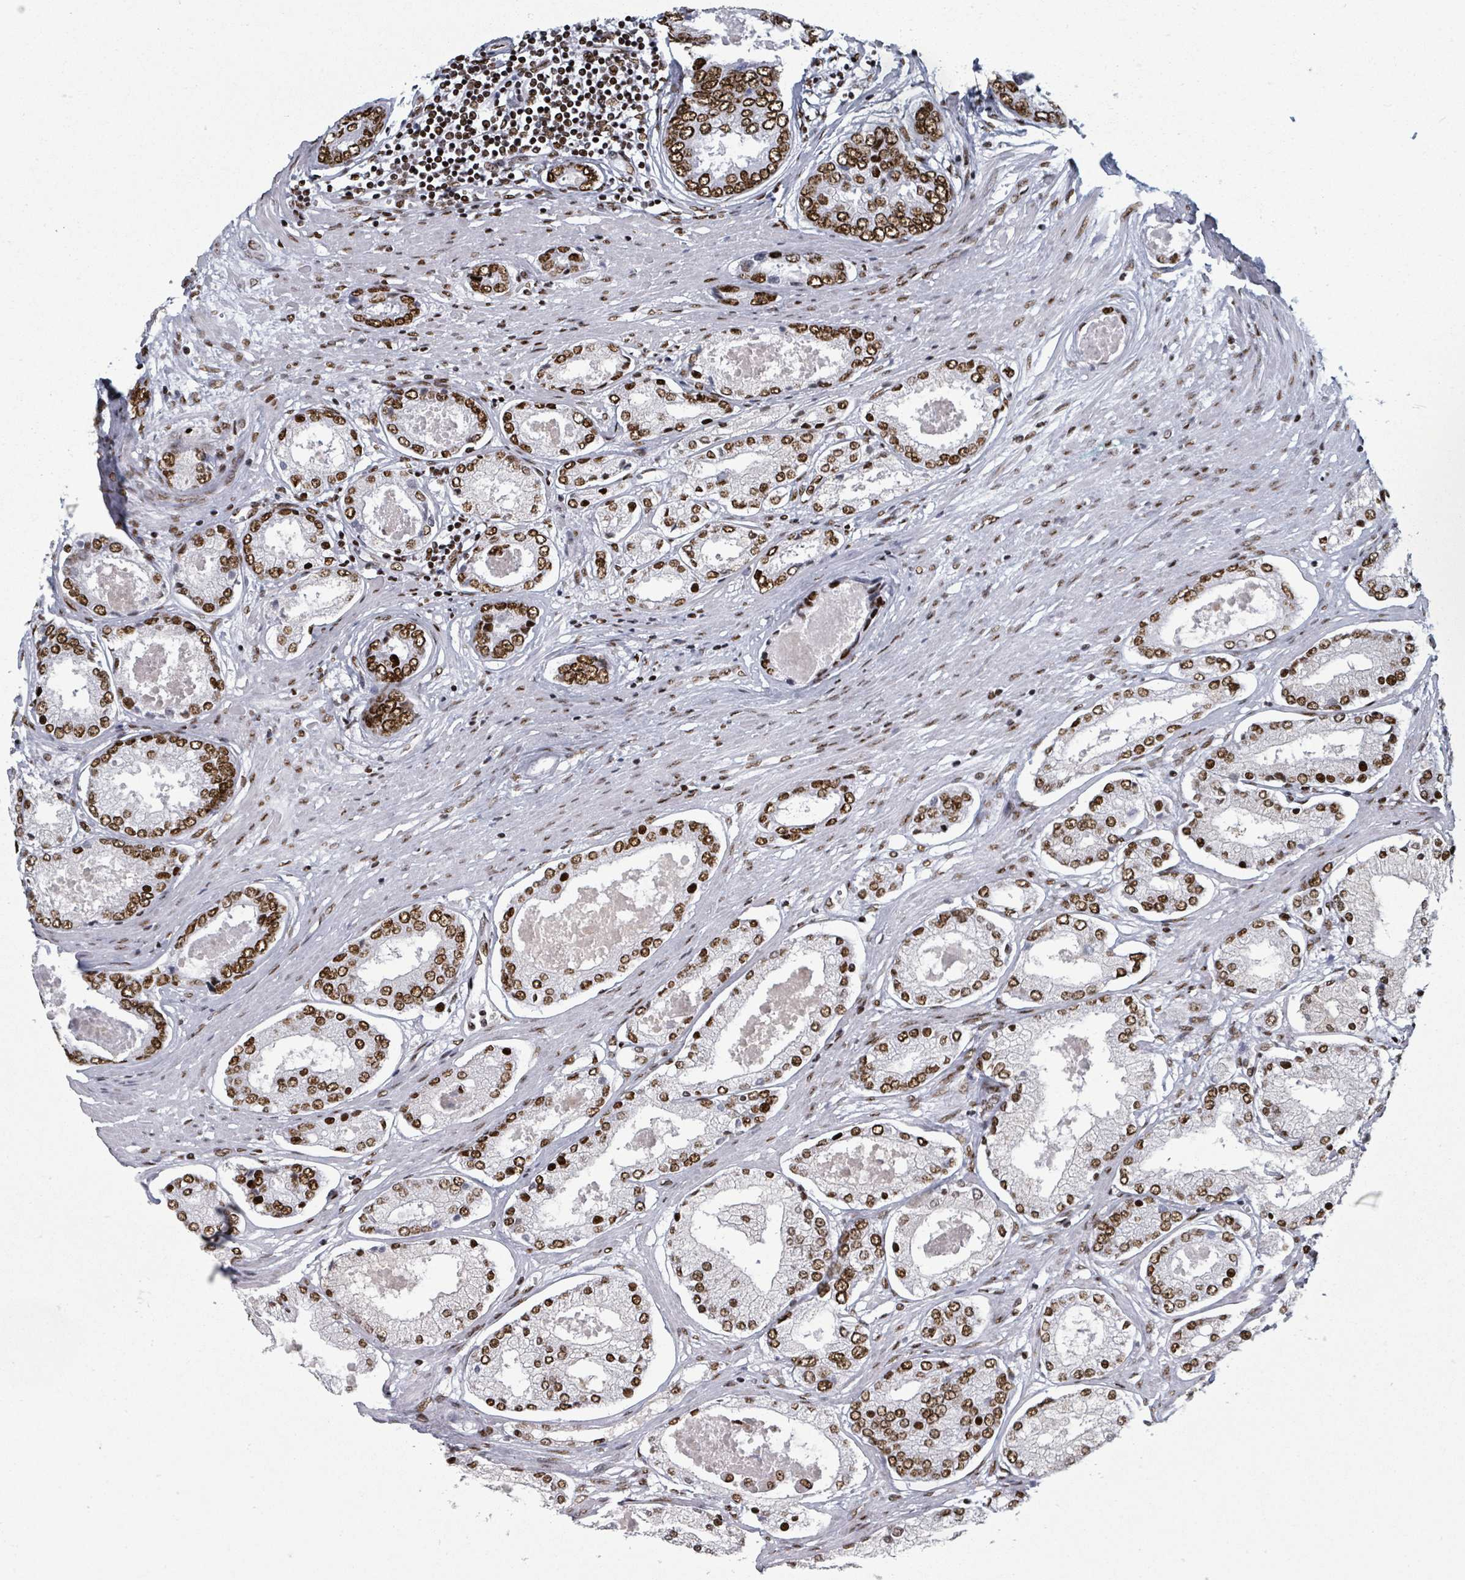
{"staining": {"intensity": "strong", "quantity": ">75%", "location": "nuclear"}, "tissue": "prostate cancer", "cell_type": "Tumor cells", "image_type": "cancer", "snomed": [{"axis": "morphology", "description": "Adenocarcinoma, Low grade"}, {"axis": "topography", "description": "Prostate"}], "caption": "Prostate adenocarcinoma (low-grade) stained with a protein marker exhibits strong staining in tumor cells.", "gene": "DHX16", "patient": {"sex": "male", "age": 68}}